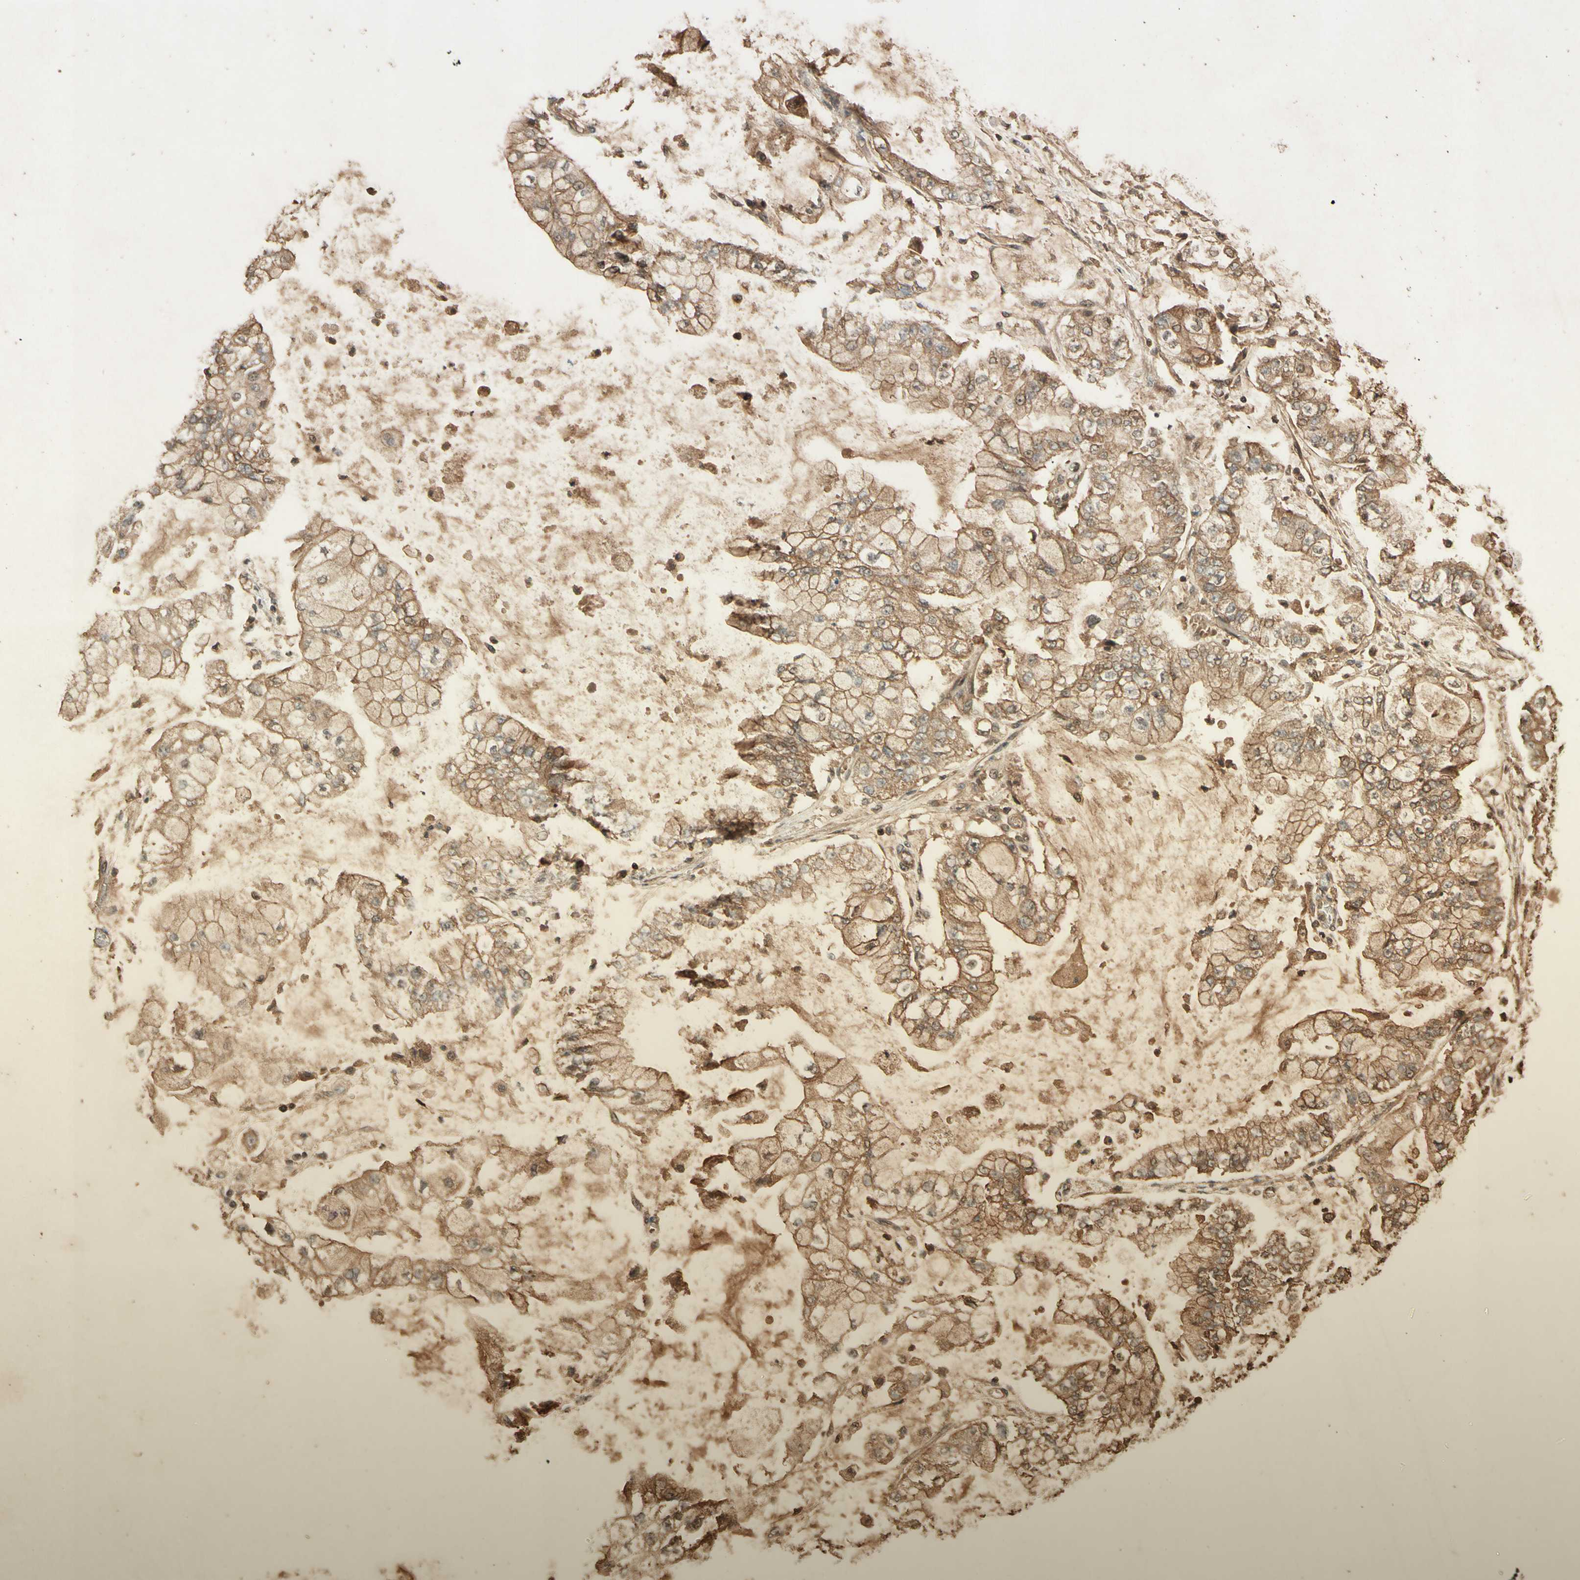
{"staining": {"intensity": "moderate", "quantity": ">75%", "location": "cytoplasmic/membranous"}, "tissue": "stomach cancer", "cell_type": "Tumor cells", "image_type": "cancer", "snomed": [{"axis": "morphology", "description": "Adenocarcinoma, NOS"}, {"axis": "topography", "description": "Stomach"}], "caption": "Brown immunohistochemical staining in human adenocarcinoma (stomach) displays moderate cytoplasmic/membranous expression in about >75% of tumor cells.", "gene": "SMAD9", "patient": {"sex": "male", "age": 76}}